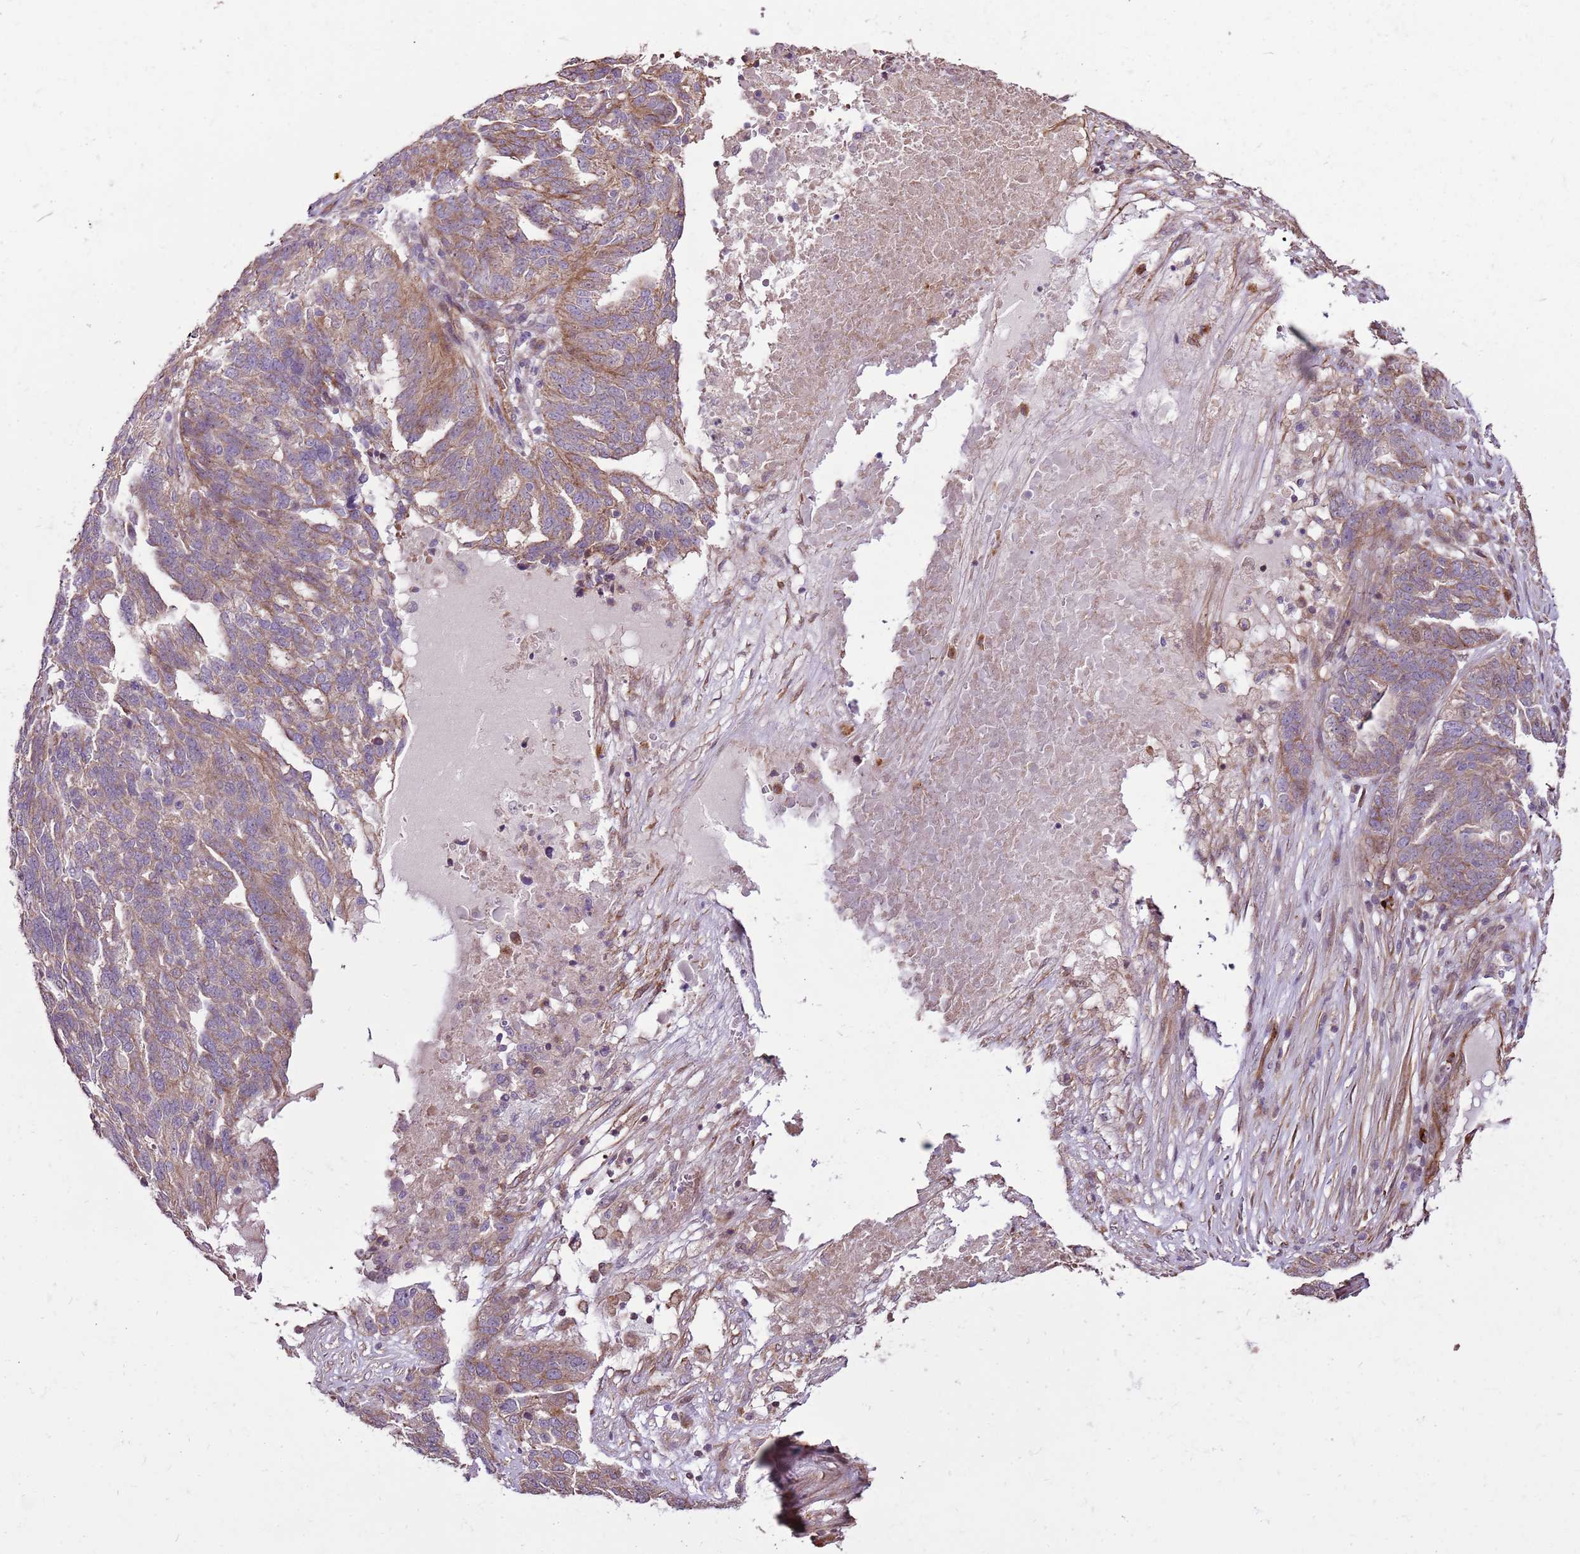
{"staining": {"intensity": "weak", "quantity": ">75%", "location": "cytoplasmic/membranous"}, "tissue": "ovarian cancer", "cell_type": "Tumor cells", "image_type": "cancer", "snomed": [{"axis": "morphology", "description": "Cystadenocarcinoma, serous, NOS"}, {"axis": "topography", "description": "Ovary"}], "caption": "Serous cystadenocarcinoma (ovarian) stained with a protein marker reveals weak staining in tumor cells.", "gene": "ZNF827", "patient": {"sex": "female", "age": 59}}